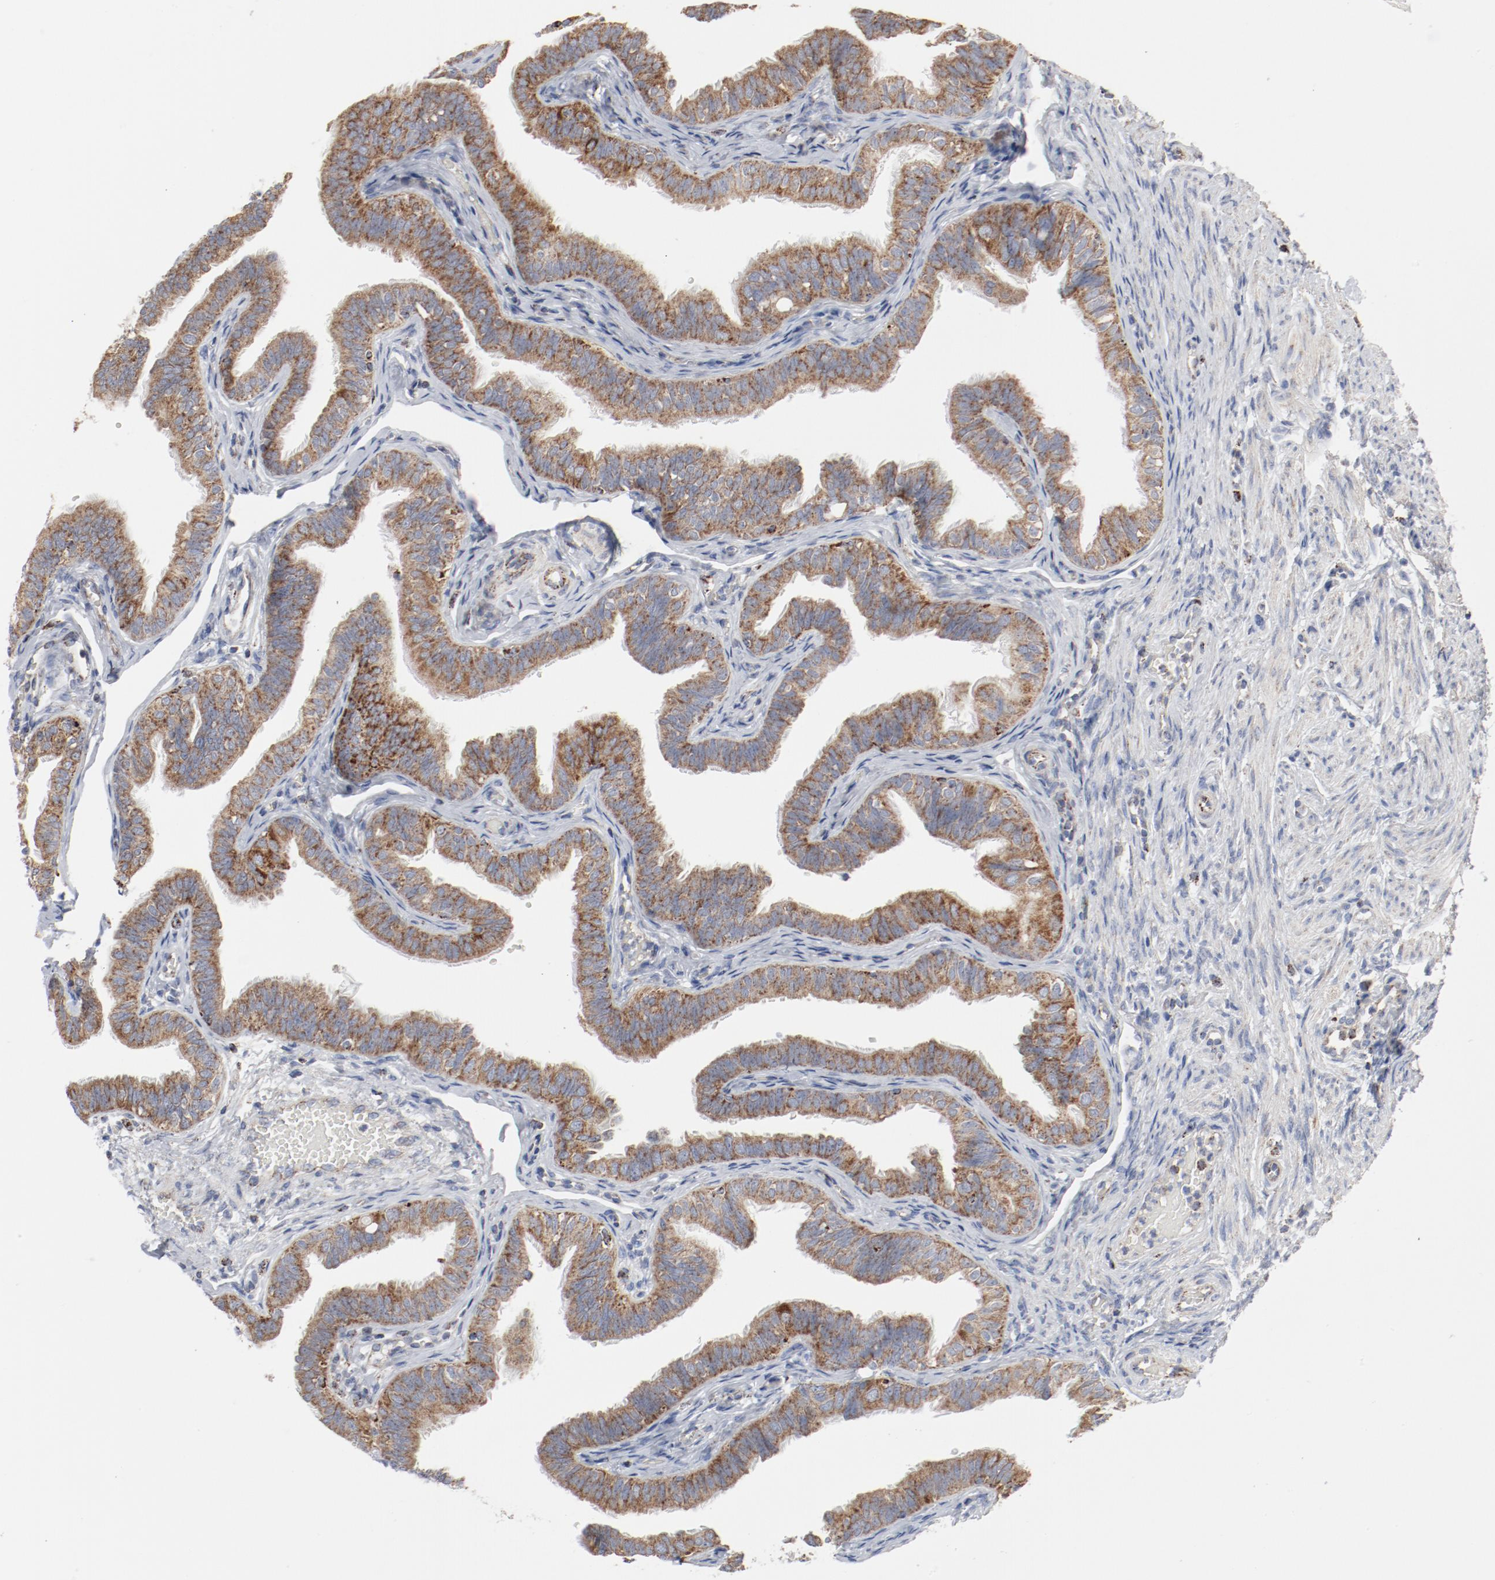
{"staining": {"intensity": "moderate", "quantity": ">75%", "location": "cytoplasmic/membranous"}, "tissue": "fallopian tube", "cell_type": "Glandular cells", "image_type": "normal", "snomed": [{"axis": "morphology", "description": "Normal tissue, NOS"}, {"axis": "morphology", "description": "Dermoid, NOS"}, {"axis": "topography", "description": "Fallopian tube"}], "caption": "An immunohistochemistry (IHC) image of unremarkable tissue is shown. Protein staining in brown highlights moderate cytoplasmic/membranous positivity in fallopian tube within glandular cells.", "gene": "SETD3", "patient": {"sex": "female", "age": 33}}